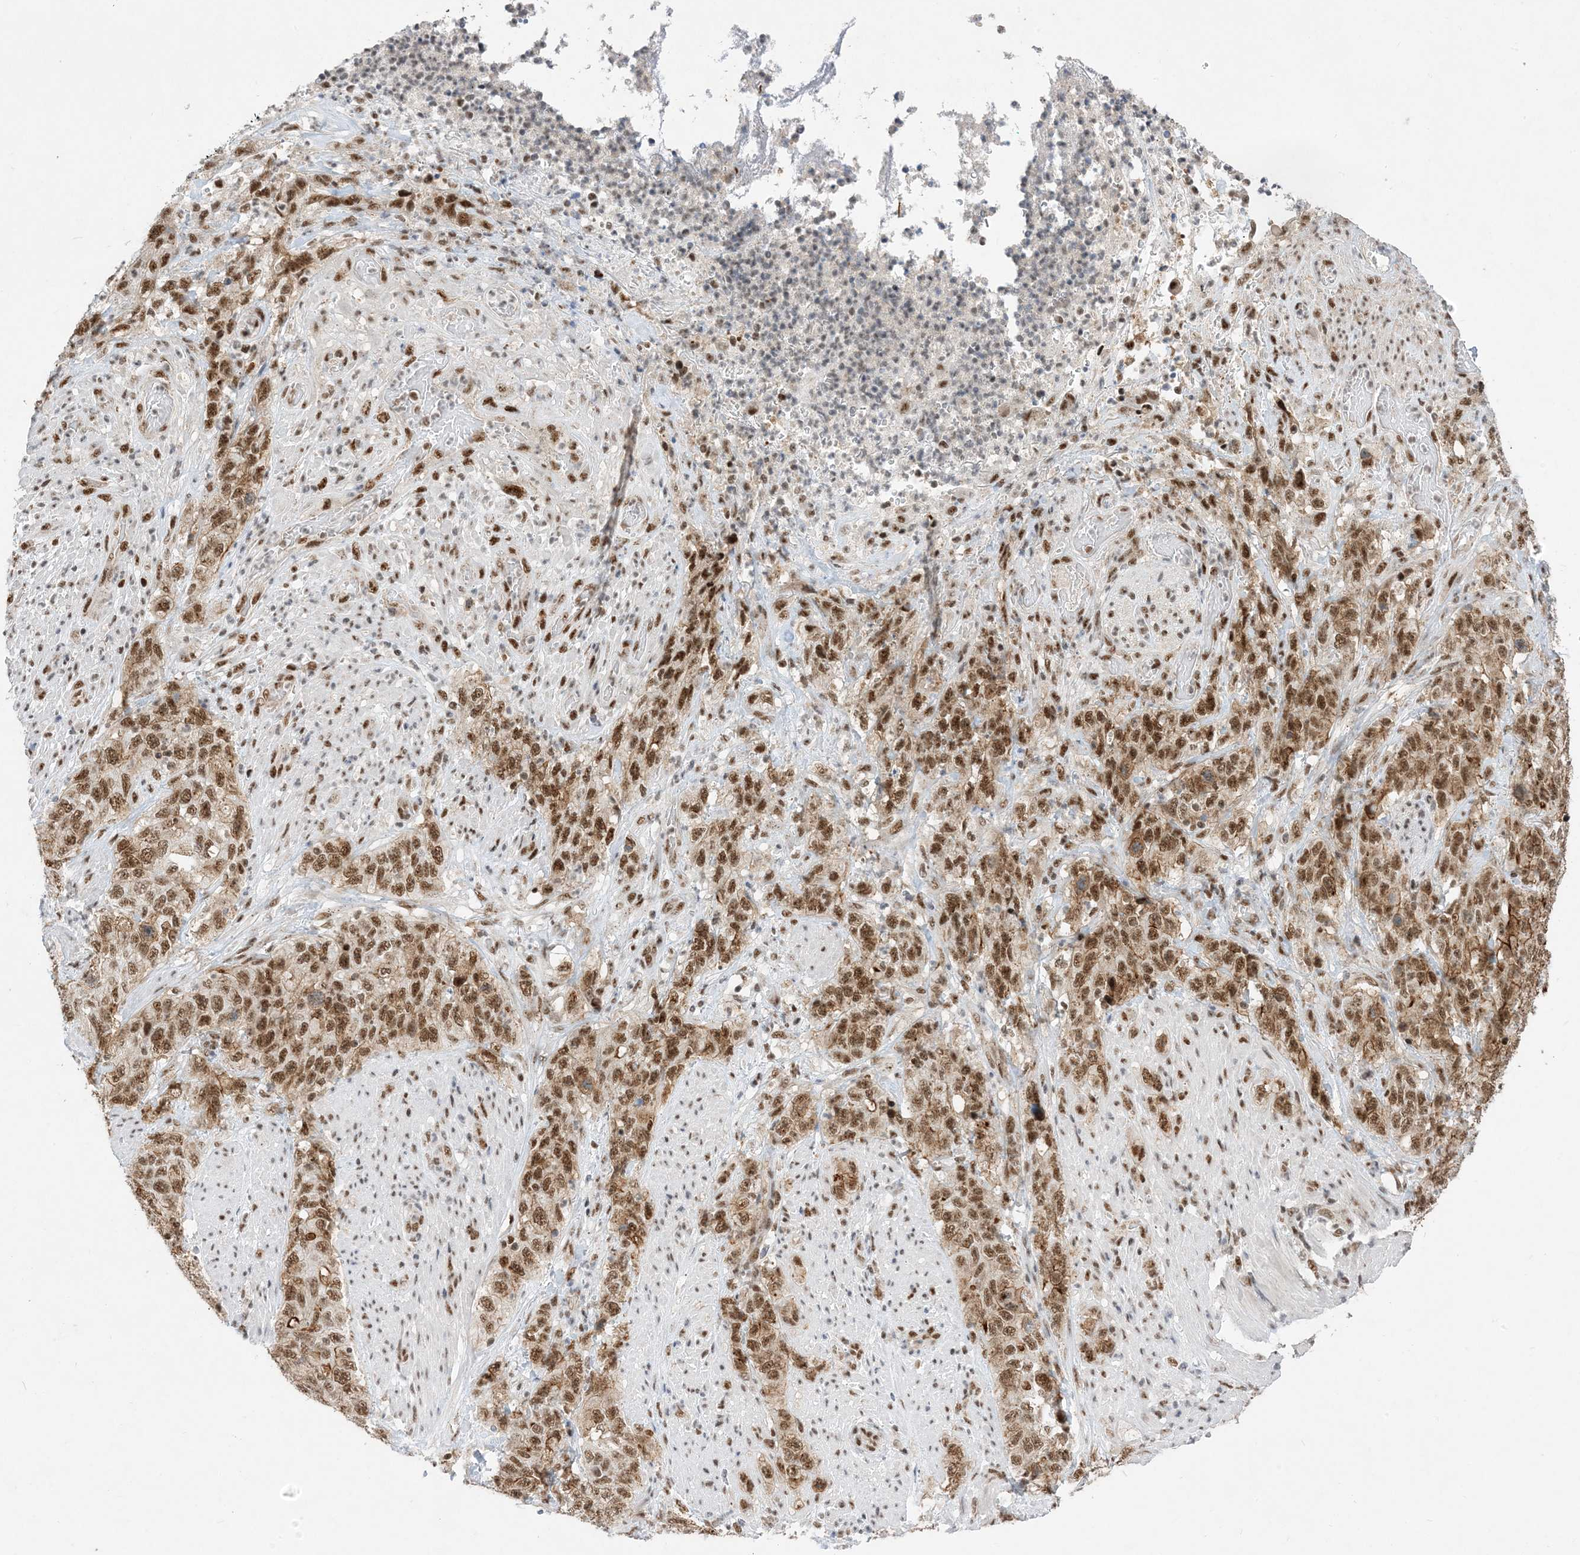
{"staining": {"intensity": "moderate", "quantity": ">75%", "location": "cytoplasmic/membranous,nuclear"}, "tissue": "stomach cancer", "cell_type": "Tumor cells", "image_type": "cancer", "snomed": [{"axis": "morphology", "description": "Adenocarcinoma, NOS"}, {"axis": "topography", "description": "Stomach"}], "caption": "A histopathology image showing moderate cytoplasmic/membranous and nuclear expression in approximately >75% of tumor cells in adenocarcinoma (stomach), as visualized by brown immunohistochemical staining.", "gene": "SF3A3", "patient": {"sex": "male", "age": 48}}